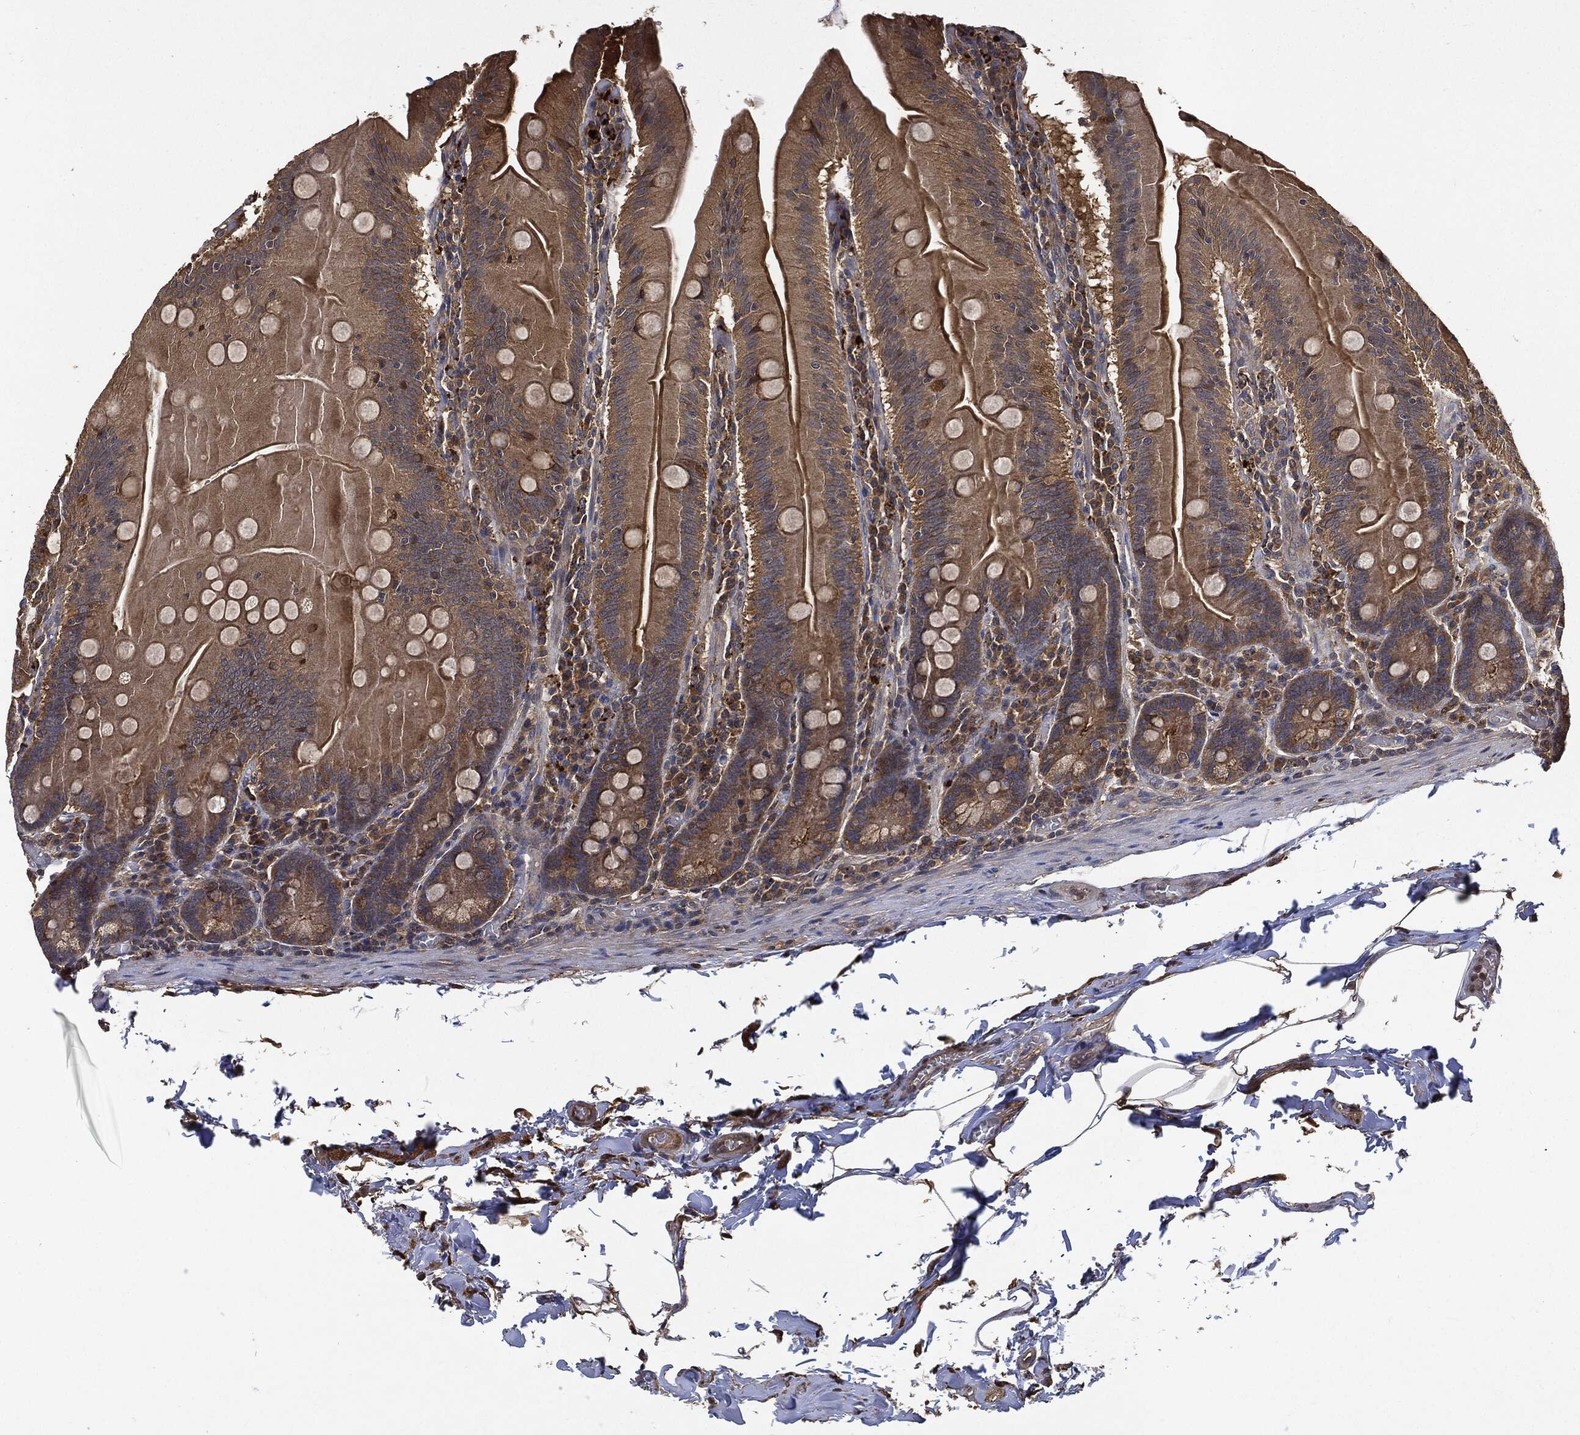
{"staining": {"intensity": "moderate", "quantity": "25%-75%", "location": "cytoplasmic/membranous"}, "tissue": "small intestine", "cell_type": "Glandular cells", "image_type": "normal", "snomed": [{"axis": "morphology", "description": "Normal tissue, NOS"}, {"axis": "topography", "description": "Small intestine"}], "caption": "A histopathology image of human small intestine stained for a protein displays moderate cytoplasmic/membranous brown staining in glandular cells. (brown staining indicates protein expression, while blue staining denotes nuclei).", "gene": "BRAF", "patient": {"sex": "male", "age": 37}}